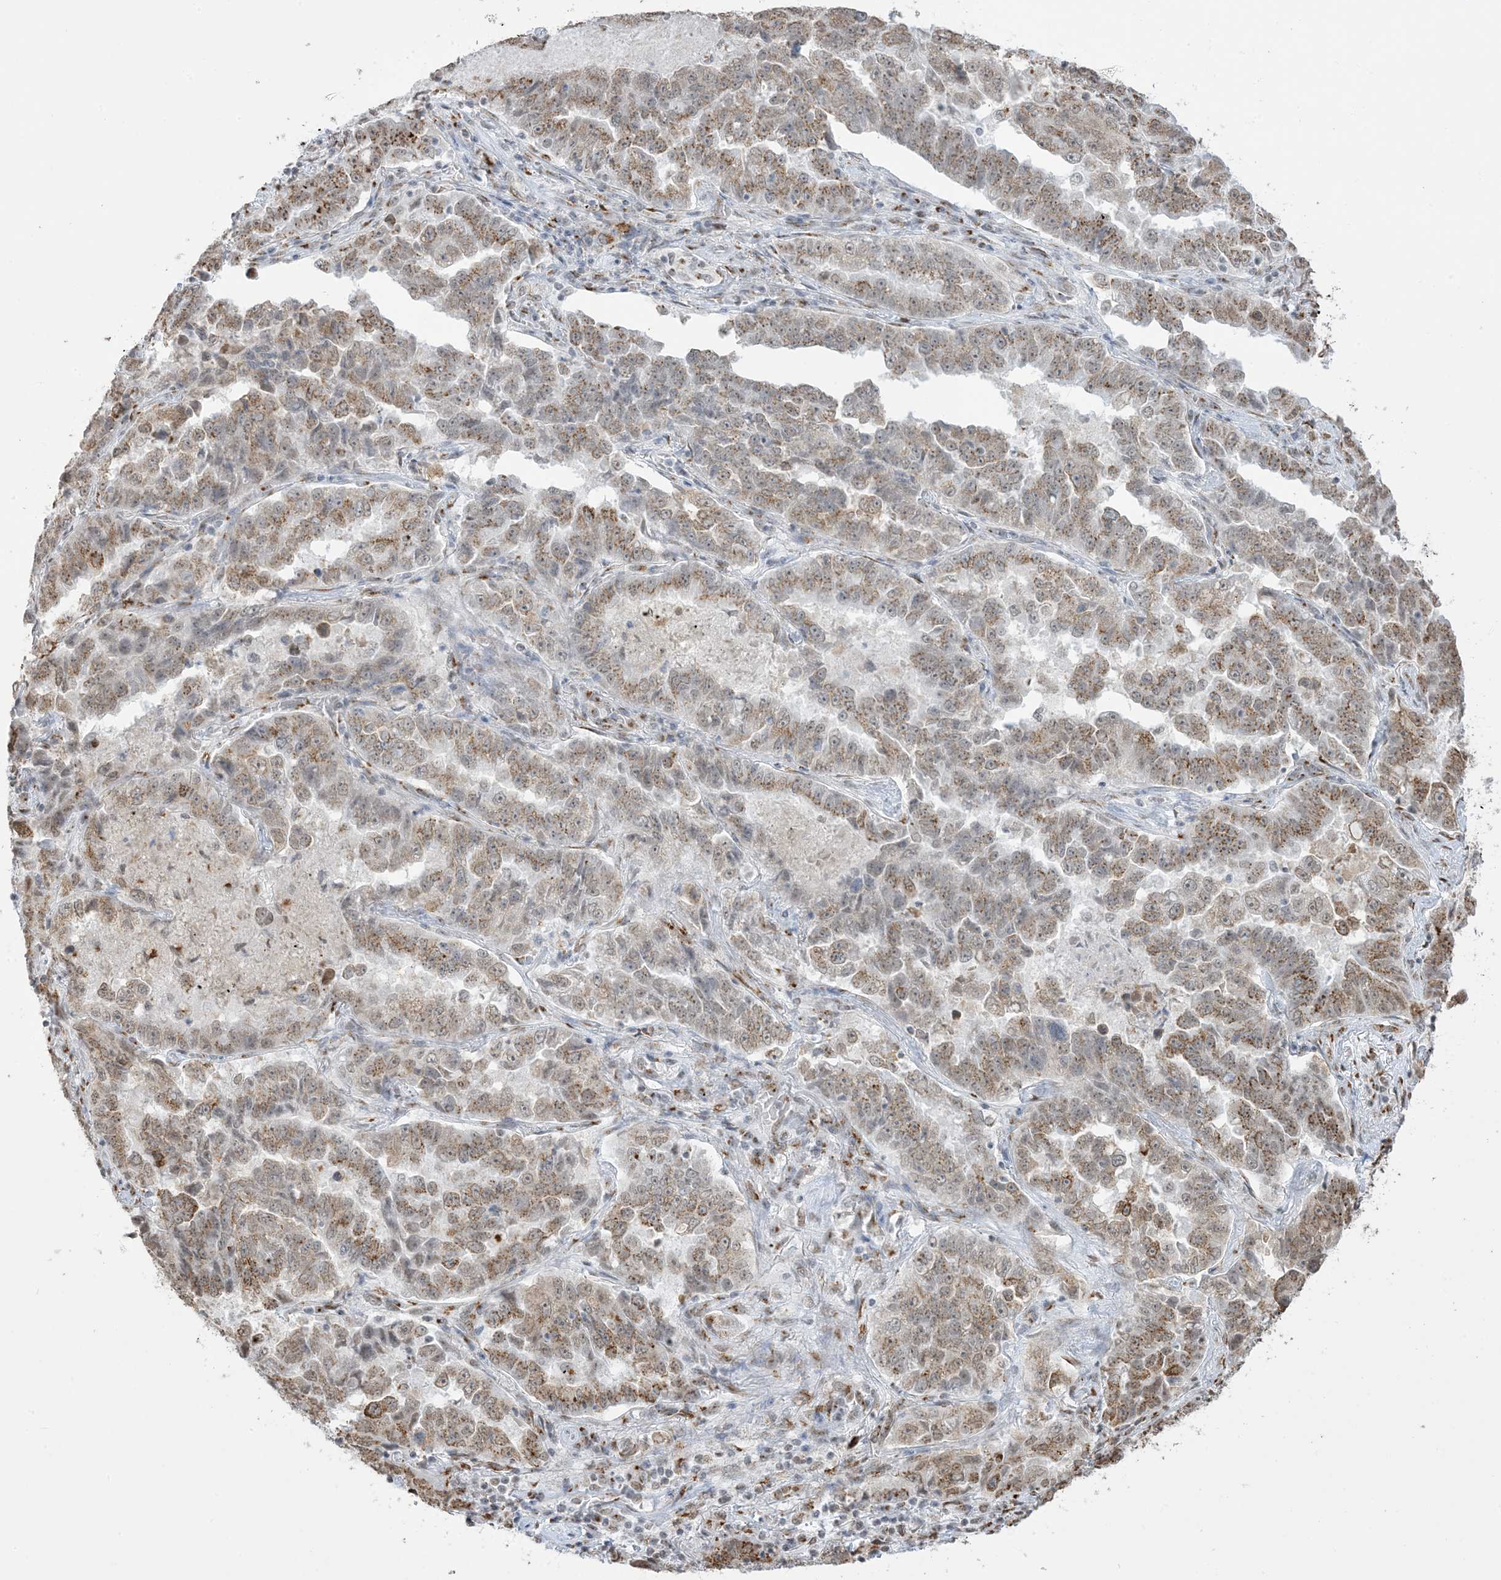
{"staining": {"intensity": "moderate", "quantity": ">75%", "location": "cytoplasmic/membranous,nuclear"}, "tissue": "lung cancer", "cell_type": "Tumor cells", "image_type": "cancer", "snomed": [{"axis": "morphology", "description": "Adenocarcinoma, NOS"}, {"axis": "topography", "description": "Lung"}], "caption": "This is a micrograph of immunohistochemistry staining of lung cancer (adenocarcinoma), which shows moderate expression in the cytoplasmic/membranous and nuclear of tumor cells.", "gene": "GPR107", "patient": {"sex": "female", "age": 51}}